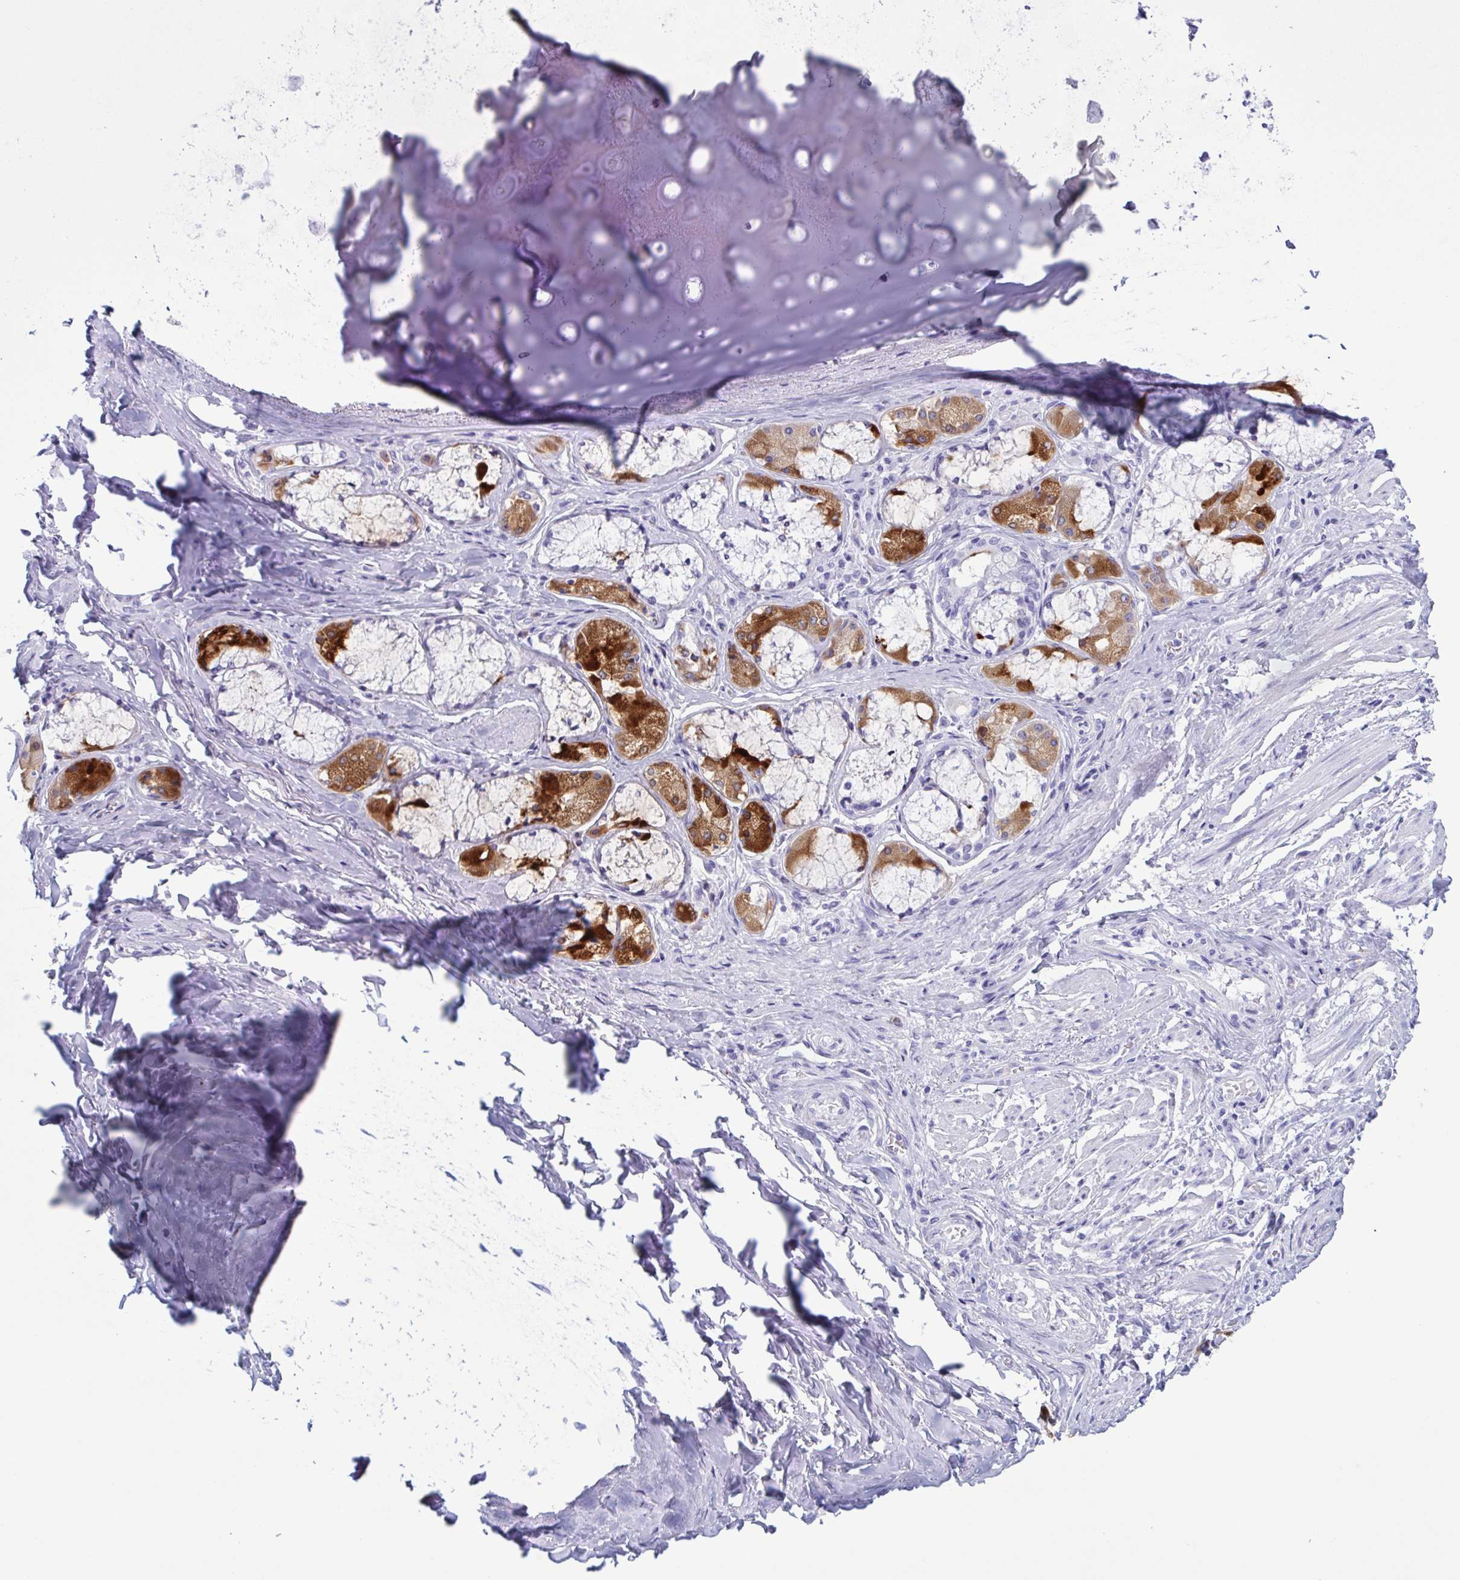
{"staining": {"intensity": "negative", "quantity": "none", "location": "none"}, "tissue": "soft tissue", "cell_type": "Chondrocytes", "image_type": "normal", "snomed": [{"axis": "morphology", "description": "Normal tissue, NOS"}, {"axis": "topography", "description": "Cartilage tissue"}, {"axis": "topography", "description": "Bronchus"}], "caption": "Immunohistochemistry (IHC) micrograph of normal soft tissue: human soft tissue stained with DAB (3,3'-diaminobenzidine) exhibits no significant protein expression in chondrocytes.", "gene": "LTF", "patient": {"sex": "male", "age": 64}}